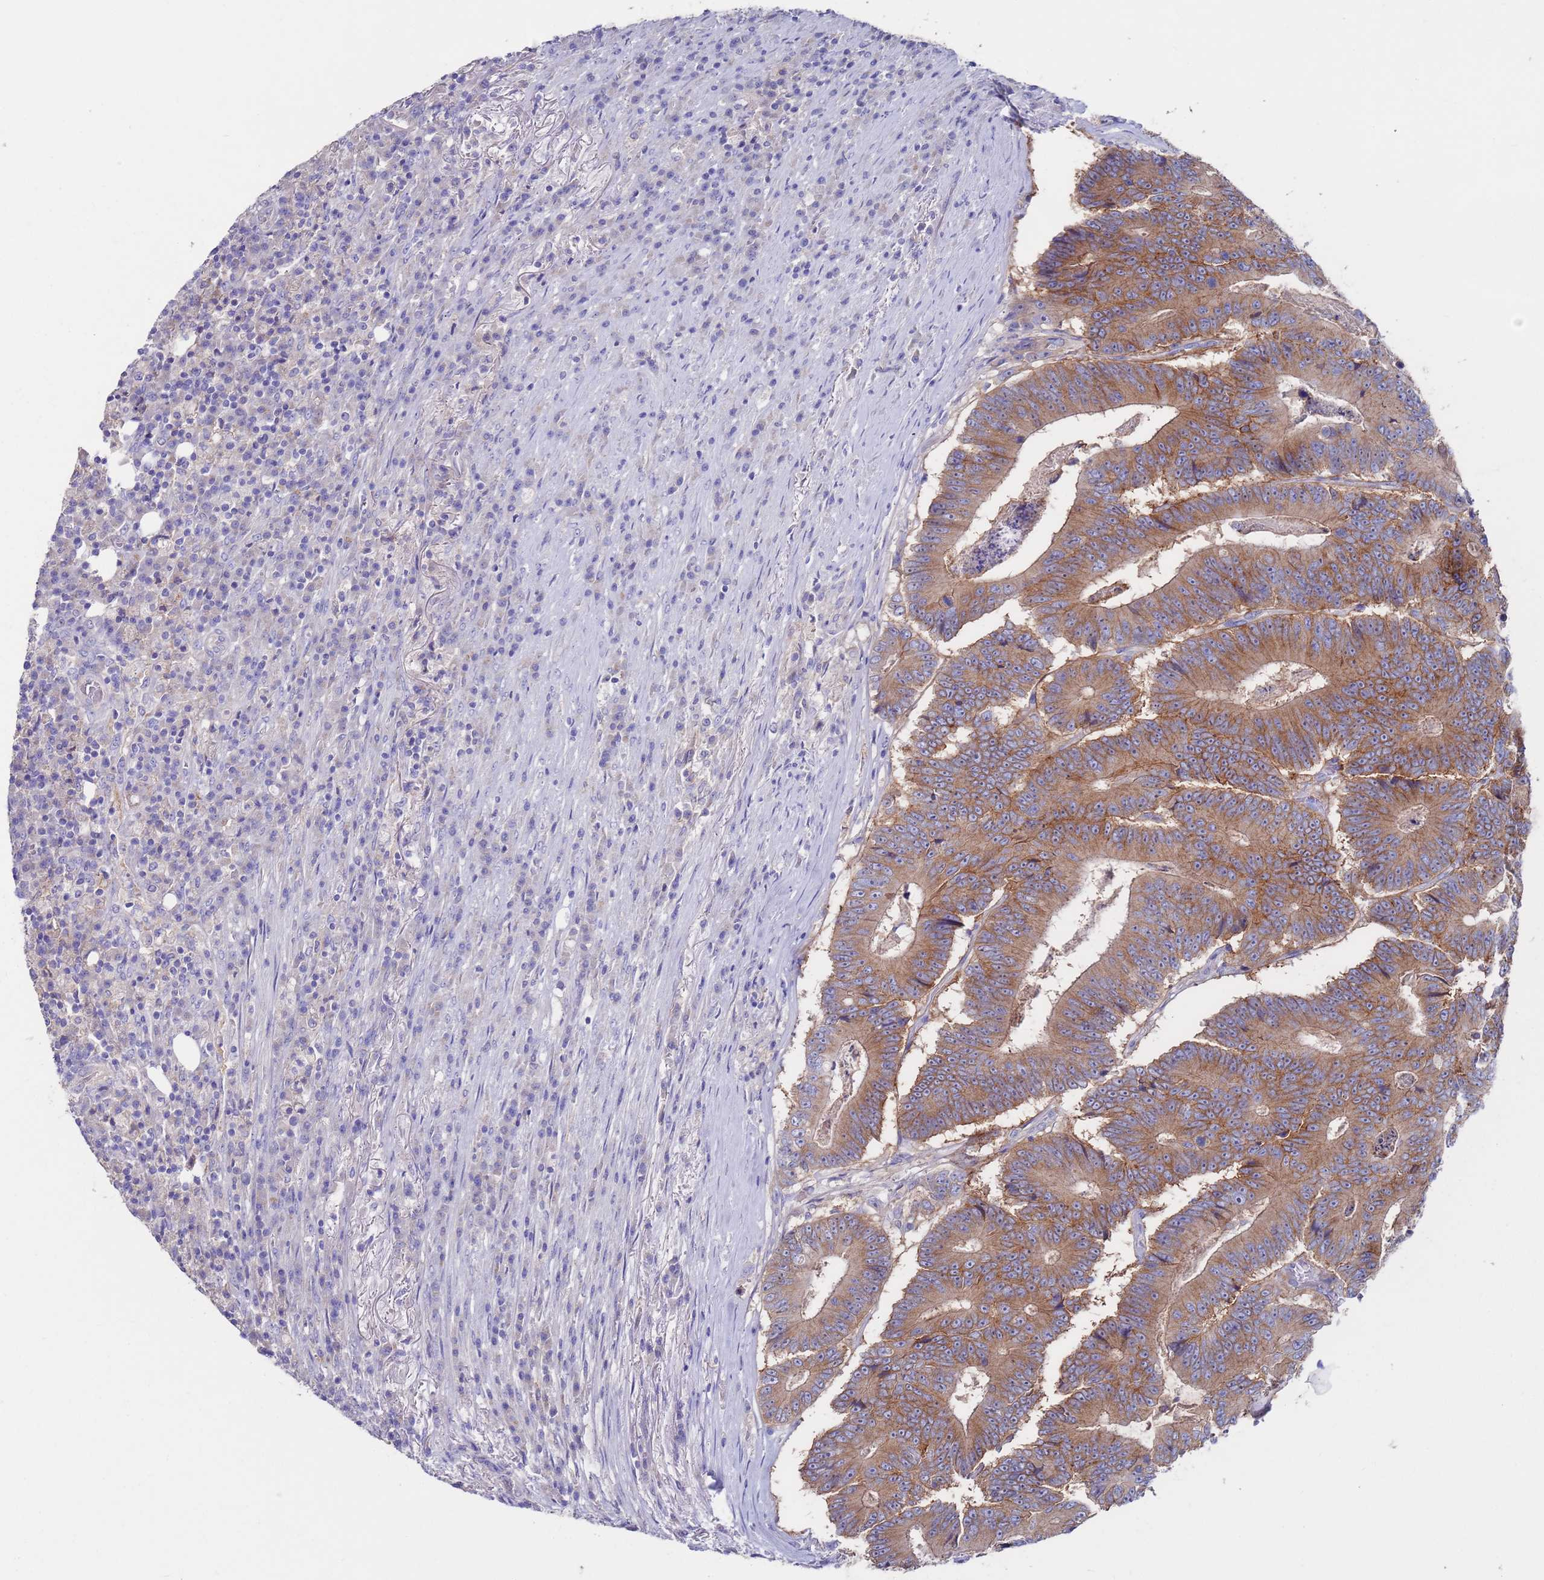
{"staining": {"intensity": "weak", "quantity": ">75%", "location": "cytoplasmic/membranous"}, "tissue": "colorectal cancer", "cell_type": "Tumor cells", "image_type": "cancer", "snomed": [{"axis": "morphology", "description": "Adenocarcinoma, NOS"}, {"axis": "topography", "description": "Colon"}], "caption": "Human colorectal adenocarcinoma stained for a protein (brown) demonstrates weak cytoplasmic/membranous positive positivity in approximately >75% of tumor cells.", "gene": "KRTCAP3", "patient": {"sex": "male", "age": 83}}